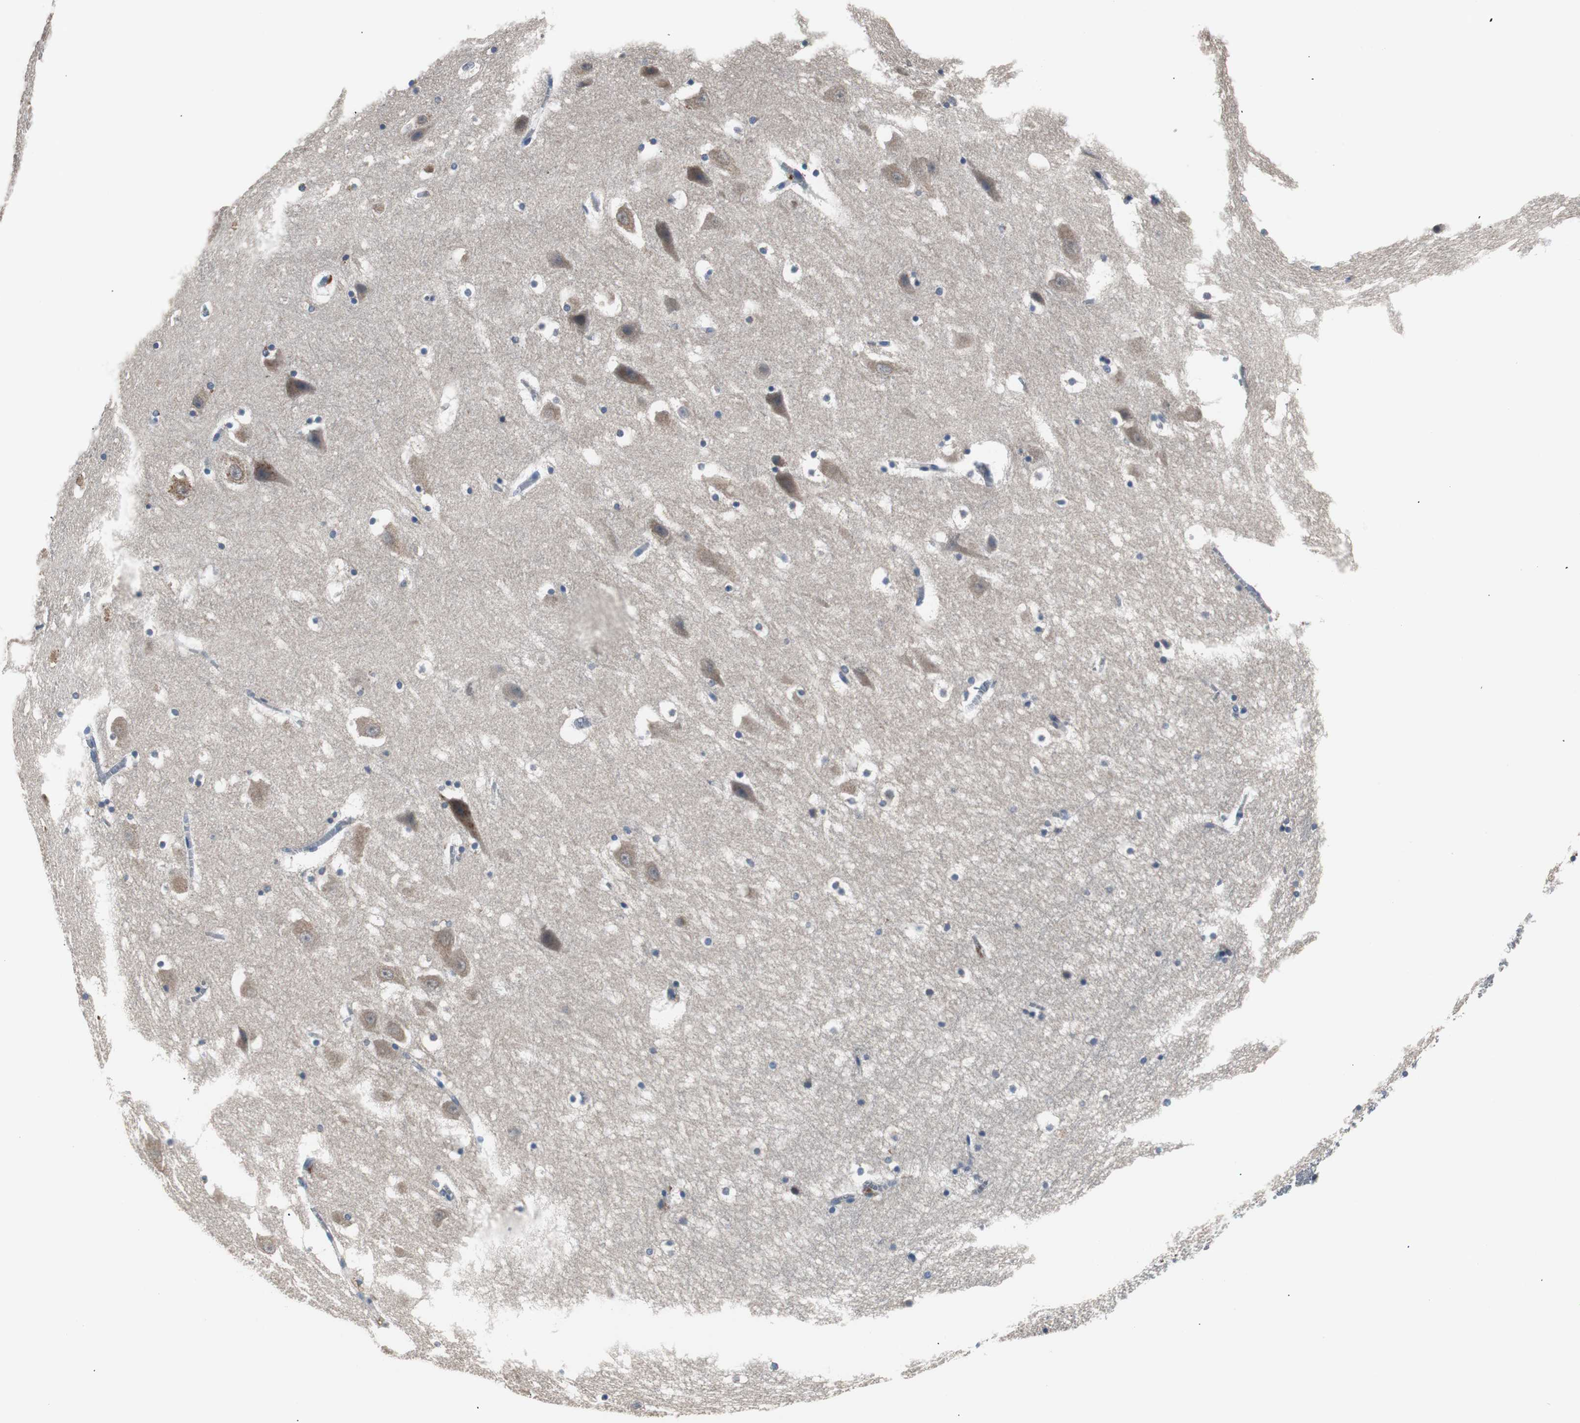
{"staining": {"intensity": "moderate", "quantity": "25%-75%", "location": "cytoplasmic/membranous"}, "tissue": "hippocampus", "cell_type": "Glial cells", "image_type": "normal", "snomed": [{"axis": "morphology", "description": "Normal tissue, NOS"}, {"axis": "topography", "description": "Hippocampus"}], "caption": "Immunohistochemical staining of unremarkable hippocampus exhibits 25%-75% levels of moderate cytoplasmic/membranous protein expression in about 25%-75% of glial cells. (DAB IHC with brightfield microscopy, high magnification).", "gene": "PCYT1B", "patient": {"sex": "male", "age": 45}}